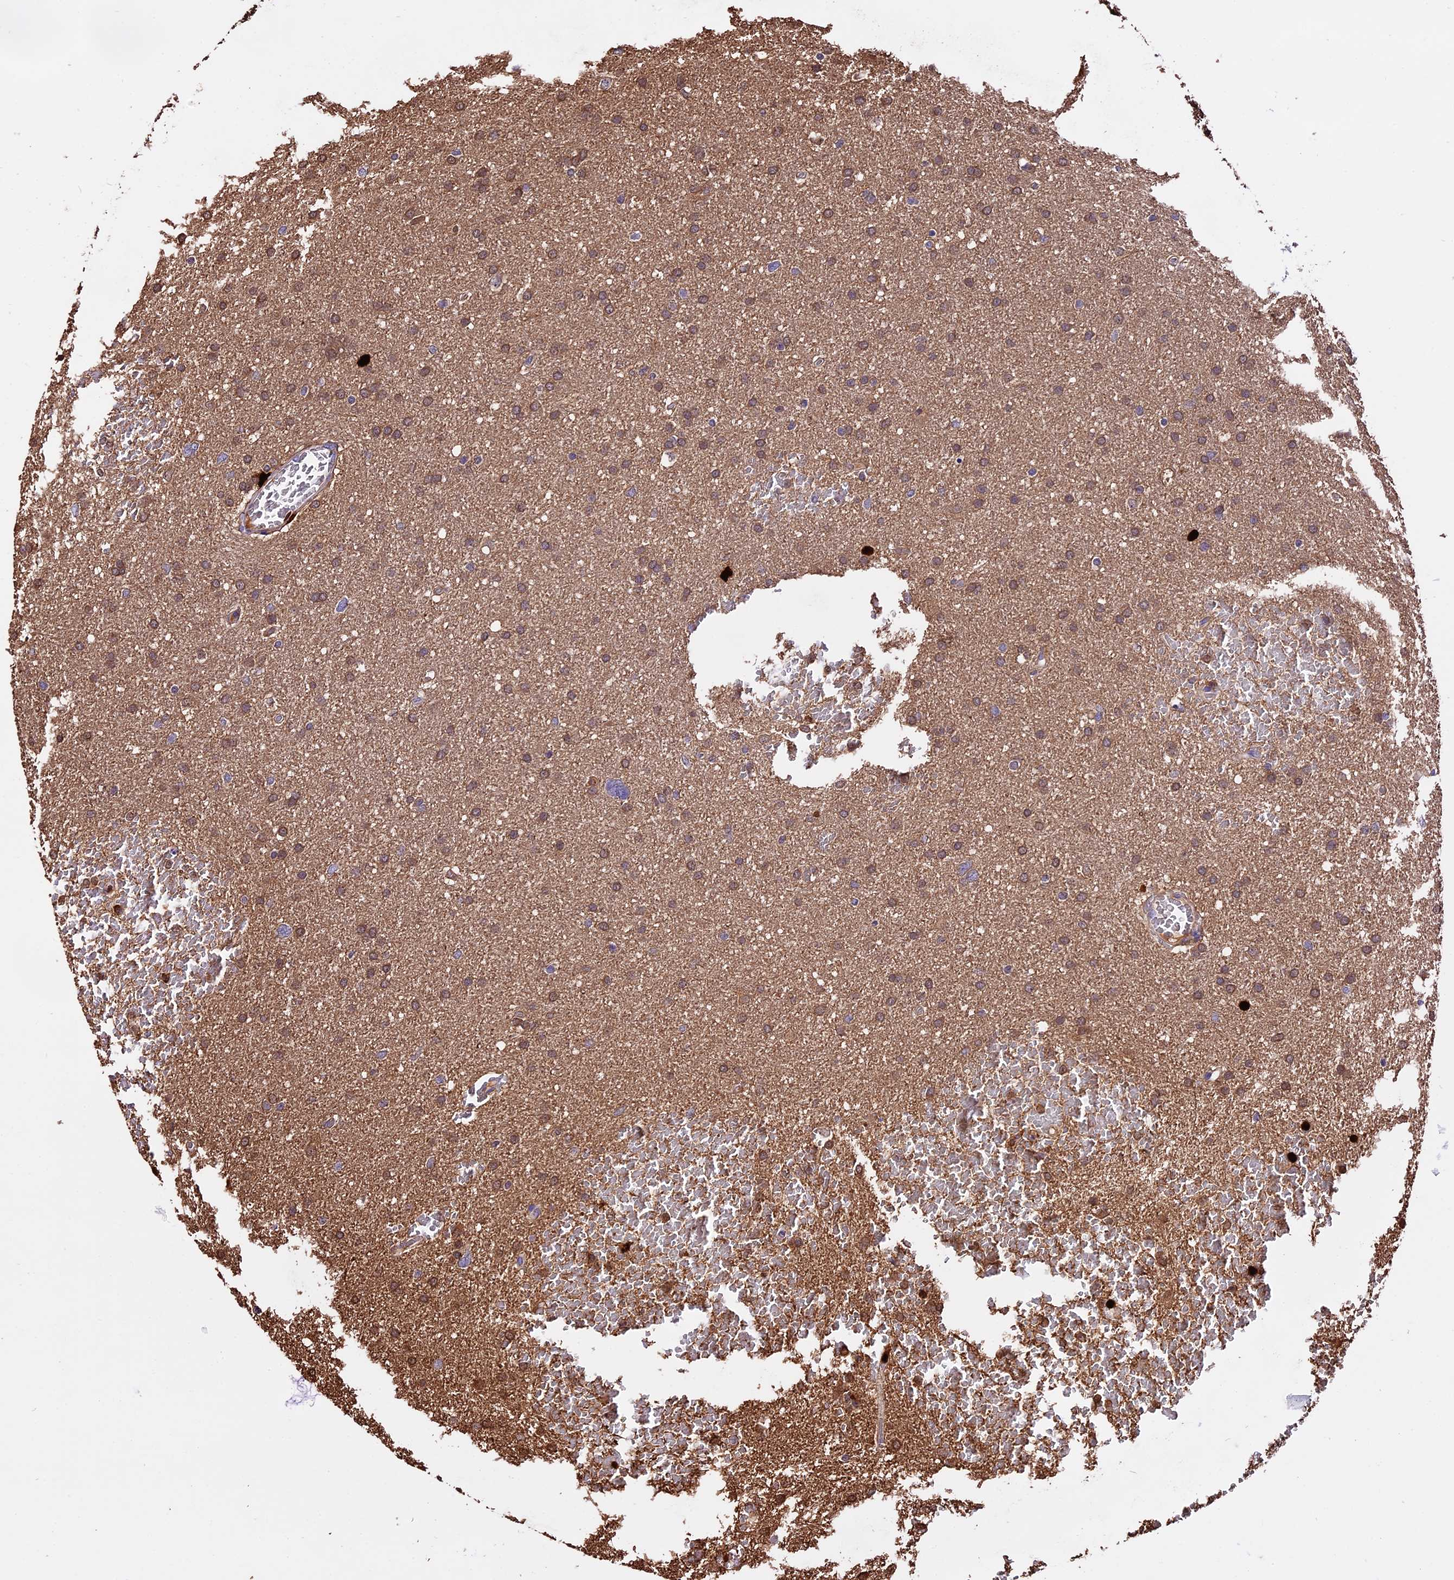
{"staining": {"intensity": "moderate", "quantity": "25%-75%", "location": "cytoplasmic/membranous"}, "tissue": "glioma", "cell_type": "Tumor cells", "image_type": "cancer", "snomed": [{"axis": "morphology", "description": "Glioma, malignant, High grade"}, {"axis": "topography", "description": "Cerebral cortex"}], "caption": "Glioma stained with a protein marker displays moderate staining in tumor cells.", "gene": "MAP3K7CL", "patient": {"sex": "female", "age": 36}}